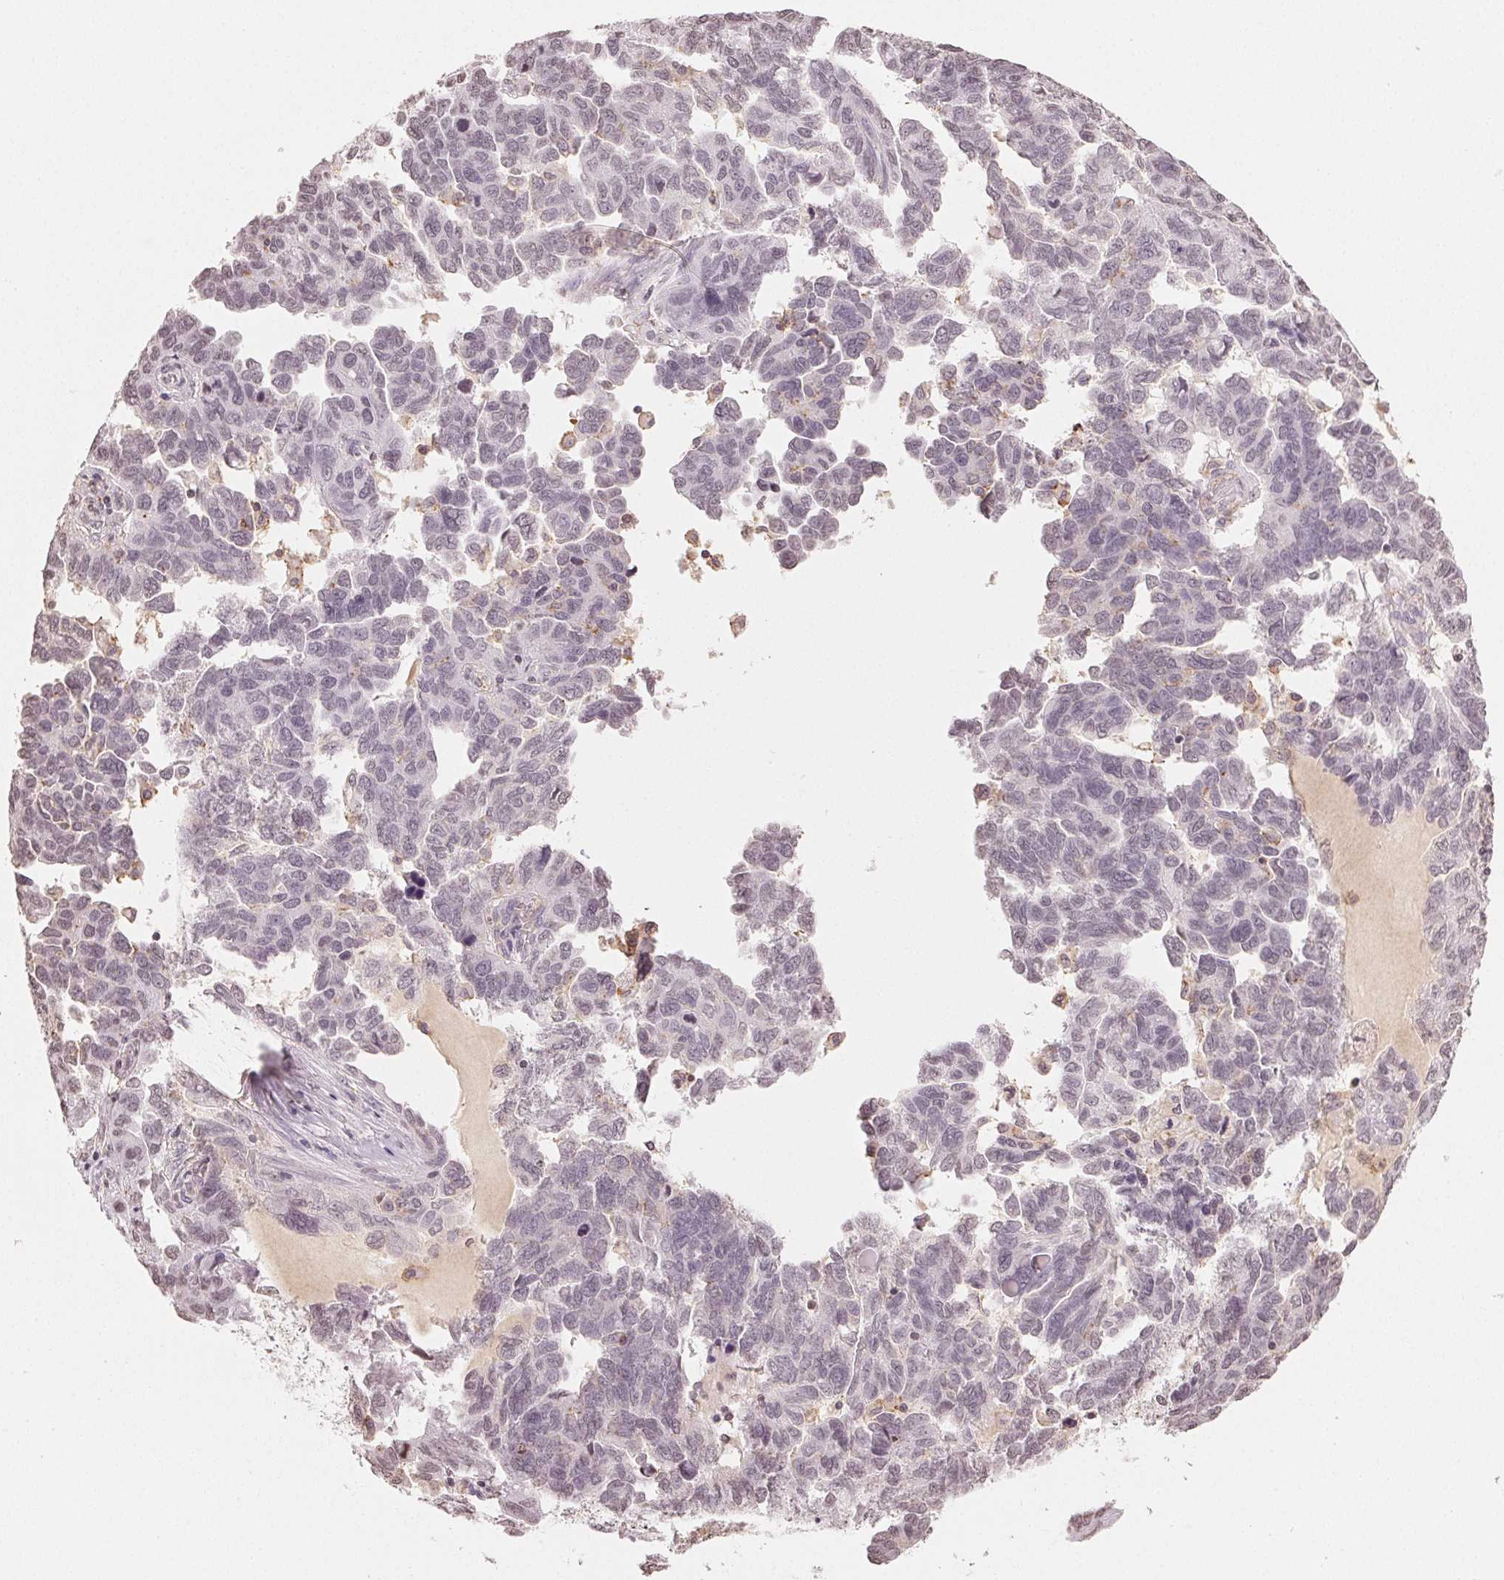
{"staining": {"intensity": "negative", "quantity": "none", "location": "none"}, "tissue": "ovarian cancer", "cell_type": "Tumor cells", "image_type": "cancer", "snomed": [{"axis": "morphology", "description": "Cystadenocarcinoma, serous, NOS"}, {"axis": "topography", "description": "Ovary"}], "caption": "The immunohistochemistry (IHC) micrograph has no significant staining in tumor cells of ovarian serous cystadenocarcinoma tissue.", "gene": "TBP", "patient": {"sex": "female", "age": 64}}